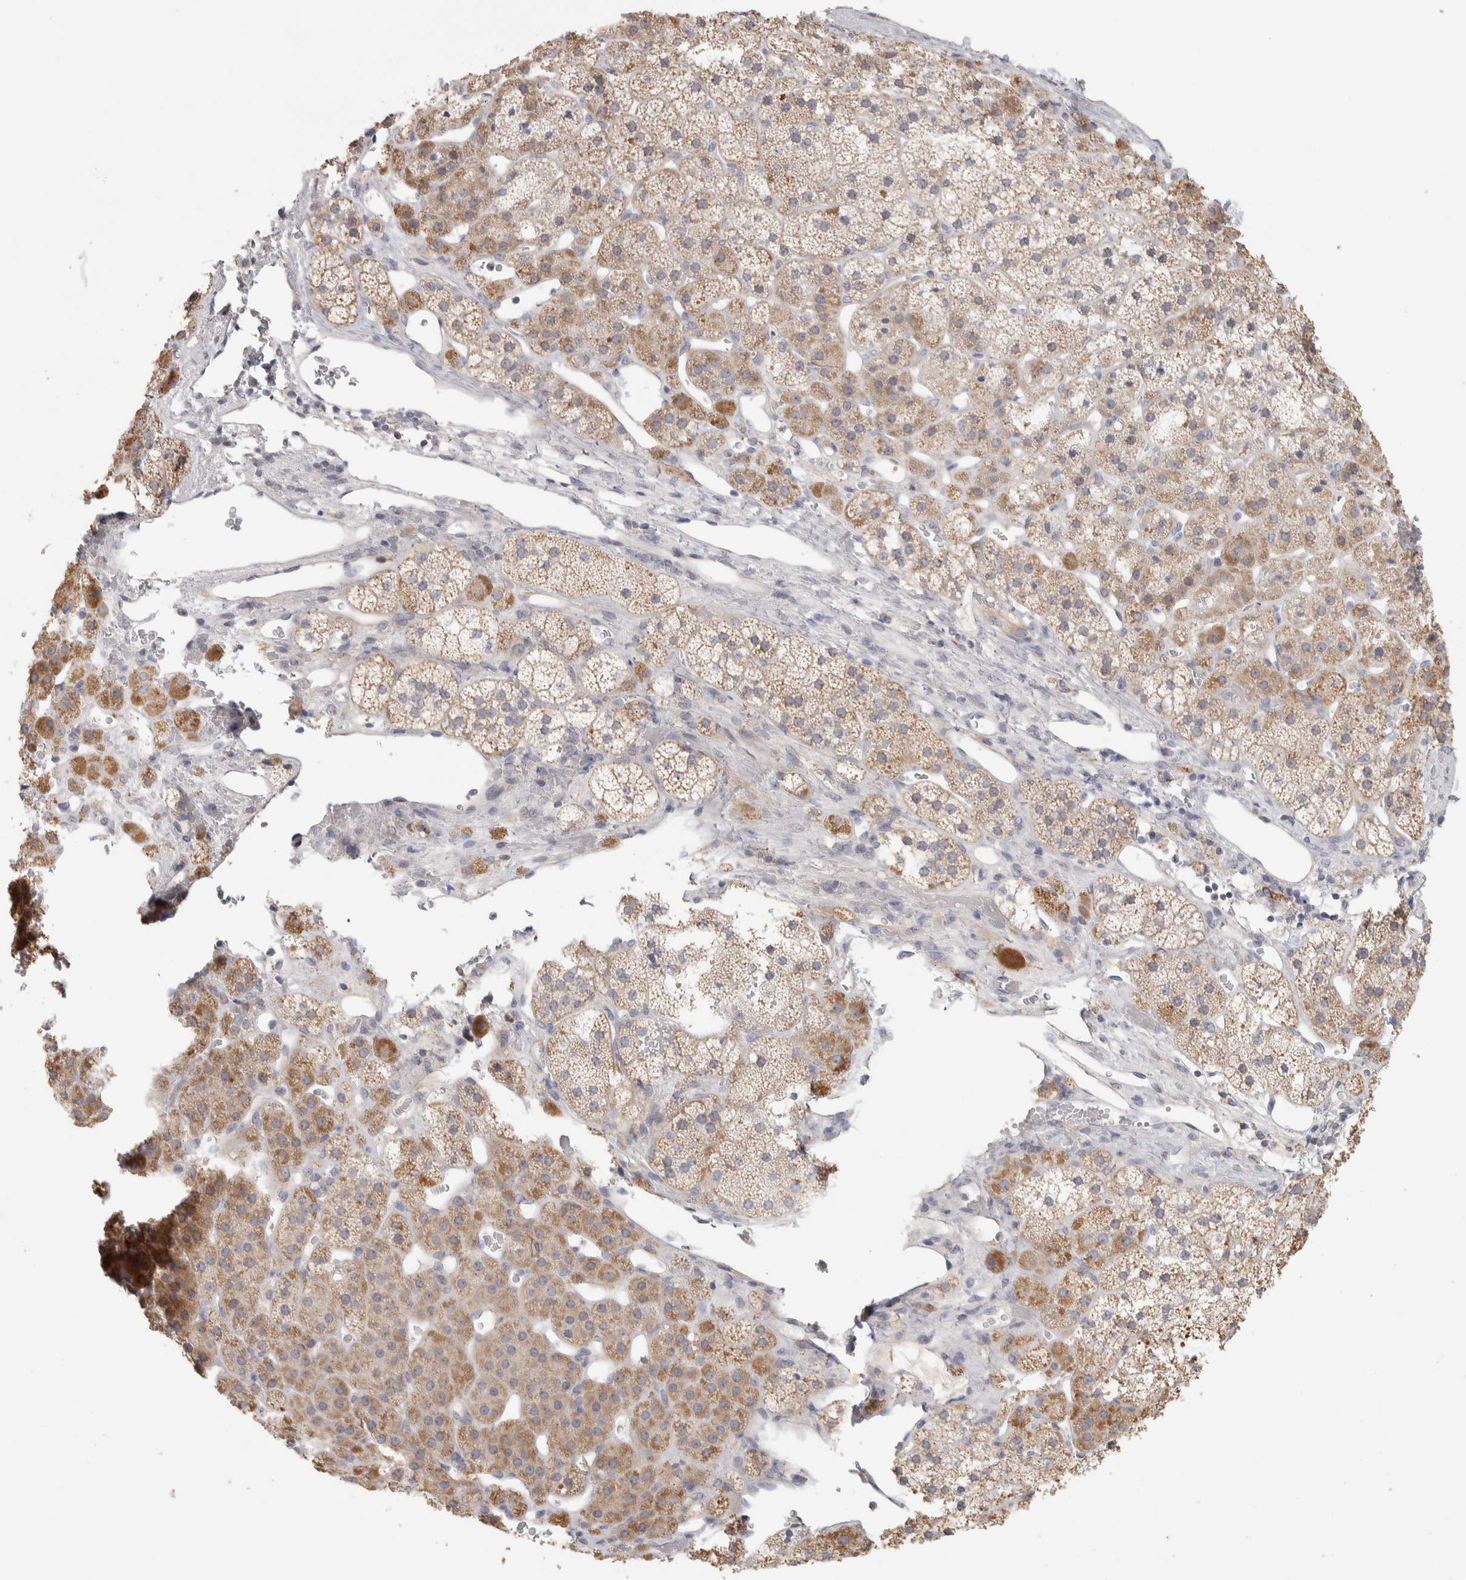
{"staining": {"intensity": "moderate", "quantity": "25%-75%", "location": "cytoplasmic/membranous"}, "tissue": "adrenal gland", "cell_type": "Glandular cells", "image_type": "normal", "snomed": [{"axis": "morphology", "description": "Normal tissue, NOS"}, {"axis": "topography", "description": "Adrenal gland"}], "caption": "DAB (3,3'-diaminobenzidine) immunohistochemical staining of benign adrenal gland reveals moderate cytoplasmic/membranous protein expression in approximately 25%-75% of glandular cells. Immunohistochemistry (ihc) stains the protein in brown and the nuclei are stained blue.", "gene": "DCXR", "patient": {"sex": "female", "age": 44}}